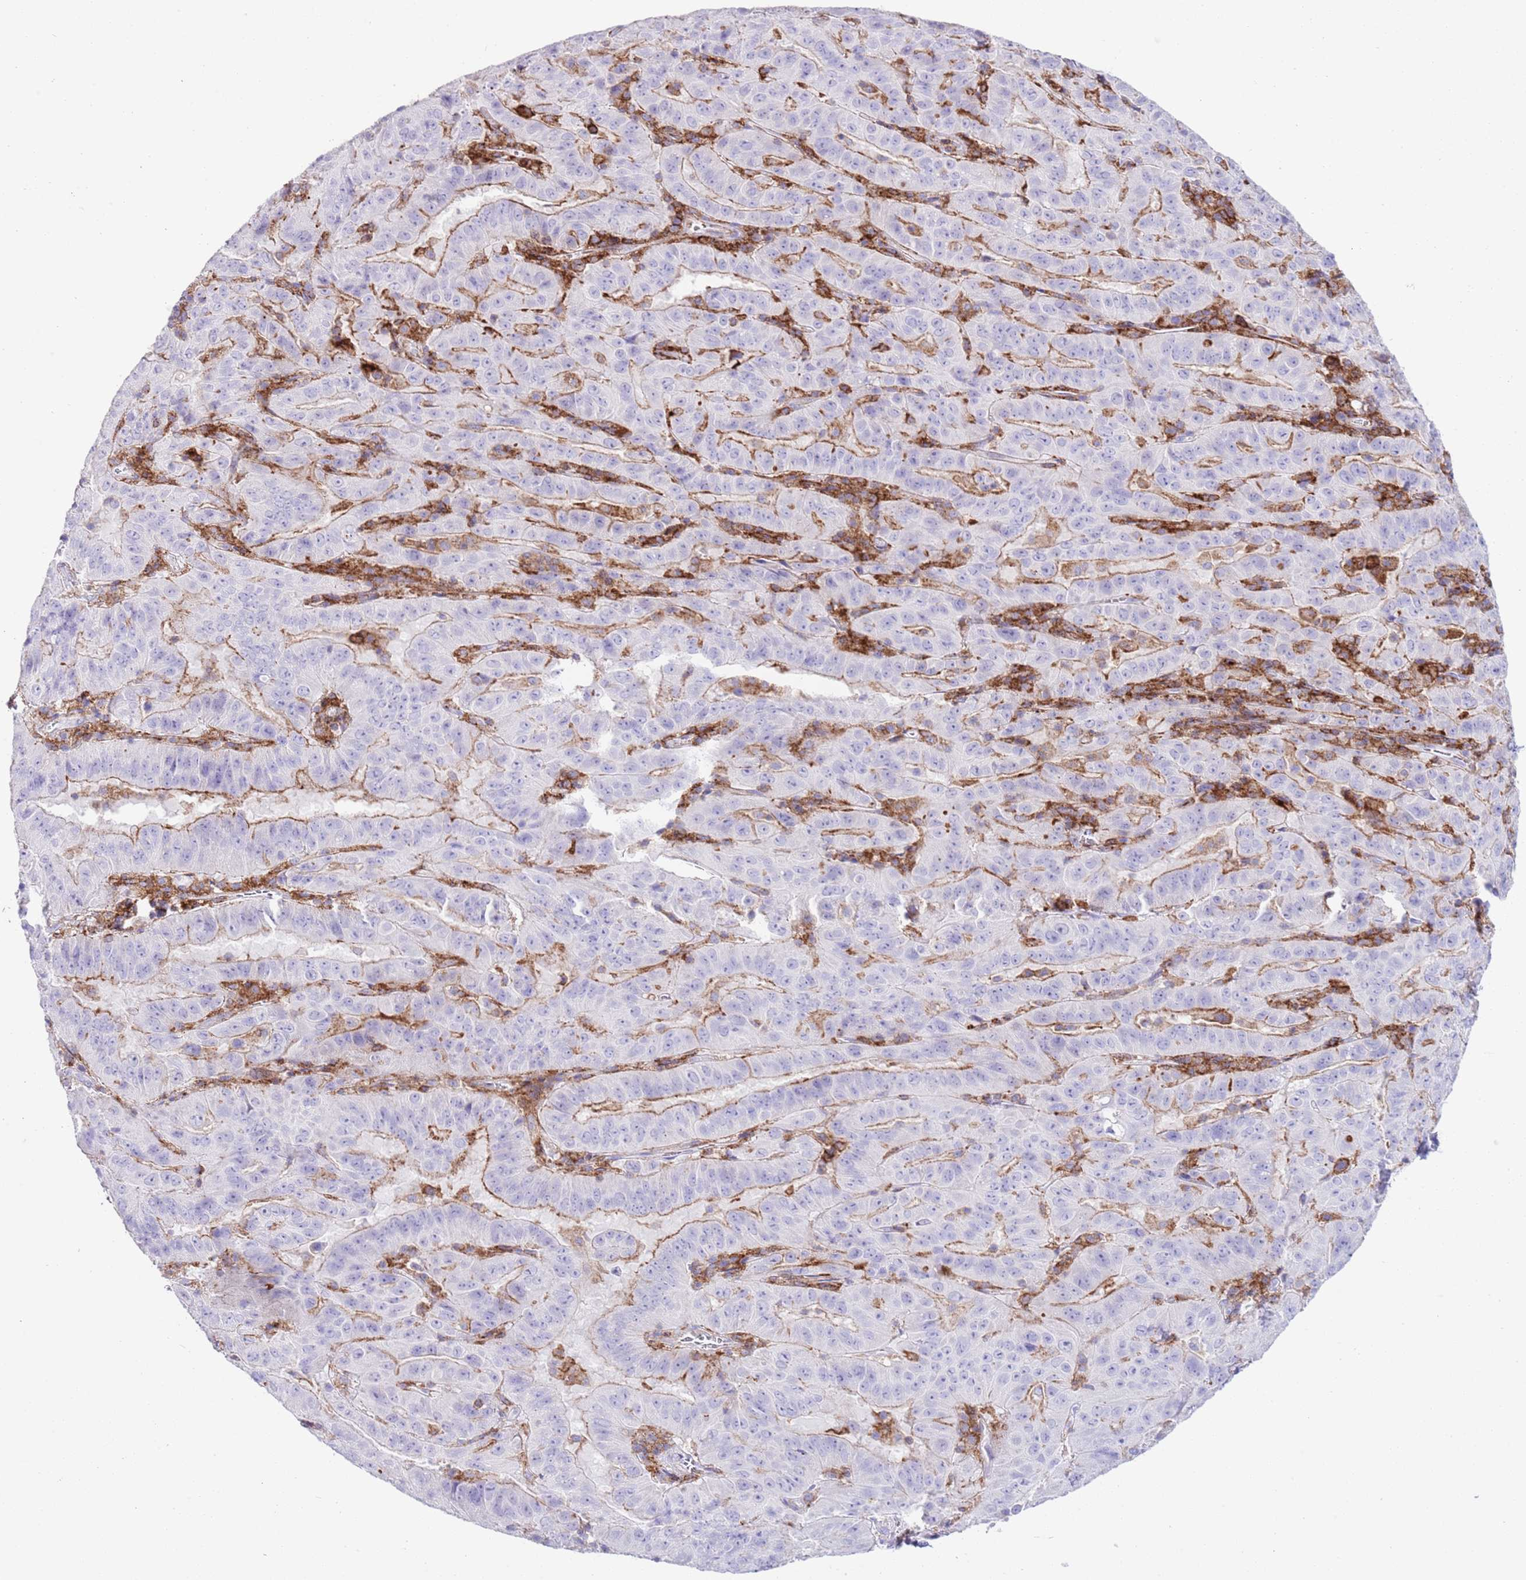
{"staining": {"intensity": "negative", "quantity": "none", "location": "none"}, "tissue": "pancreatic cancer", "cell_type": "Tumor cells", "image_type": "cancer", "snomed": [{"axis": "morphology", "description": "Adenocarcinoma, NOS"}, {"axis": "topography", "description": "Pancreas"}], "caption": "Photomicrograph shows no protein expression in tumor cells of pancreatic cancer (adenocarcinoma) tissue.", "gene": "ALDH3A1", "patient": {"sex": "male", "age": 63}}